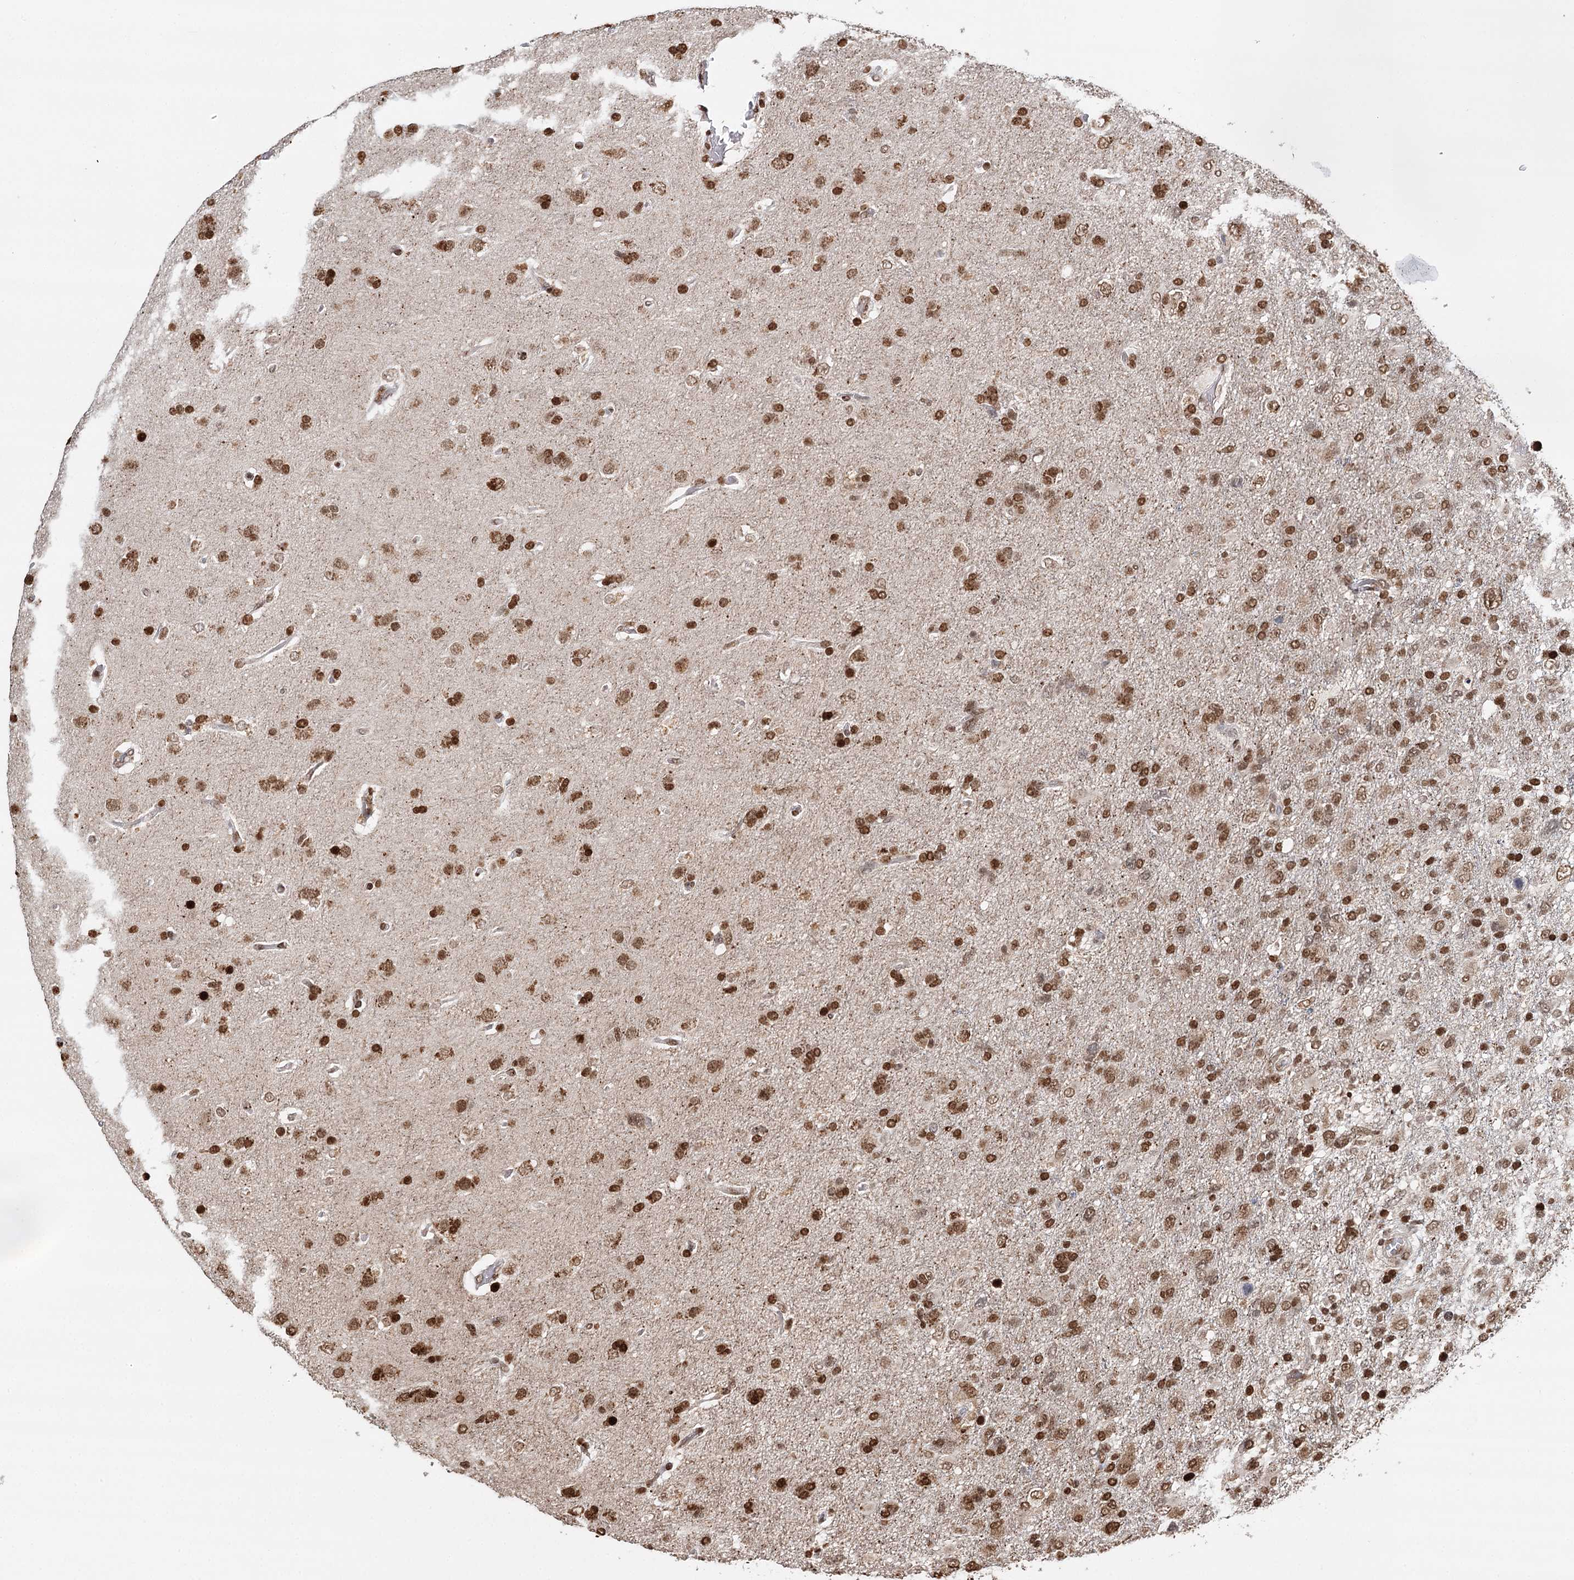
{"staining": {"intensity": "moderate", "quantity": ">75%", "location": "nuclear"}, "tissue": "glioma", "cell_type": "Tumor cells", "image_type": "cancer", "snomed": [{"axis": "morphology", "description": "Glioma, malignant, High grade"}, {"axis": "topography", "description": "Brain"}], "caption": "Immunohistochemistry (IHC) histopathology image of neoplastic tissue: human malignant glioma (high-grade) stained using immunohistochemistry demonstrates medium levels of moderate protein expression localized specifically in the nuclear of tumor cells, appearing as a nuclear brown color.", "gene": "RPS27A", "patient": {"sex": "male", "age": 61}}